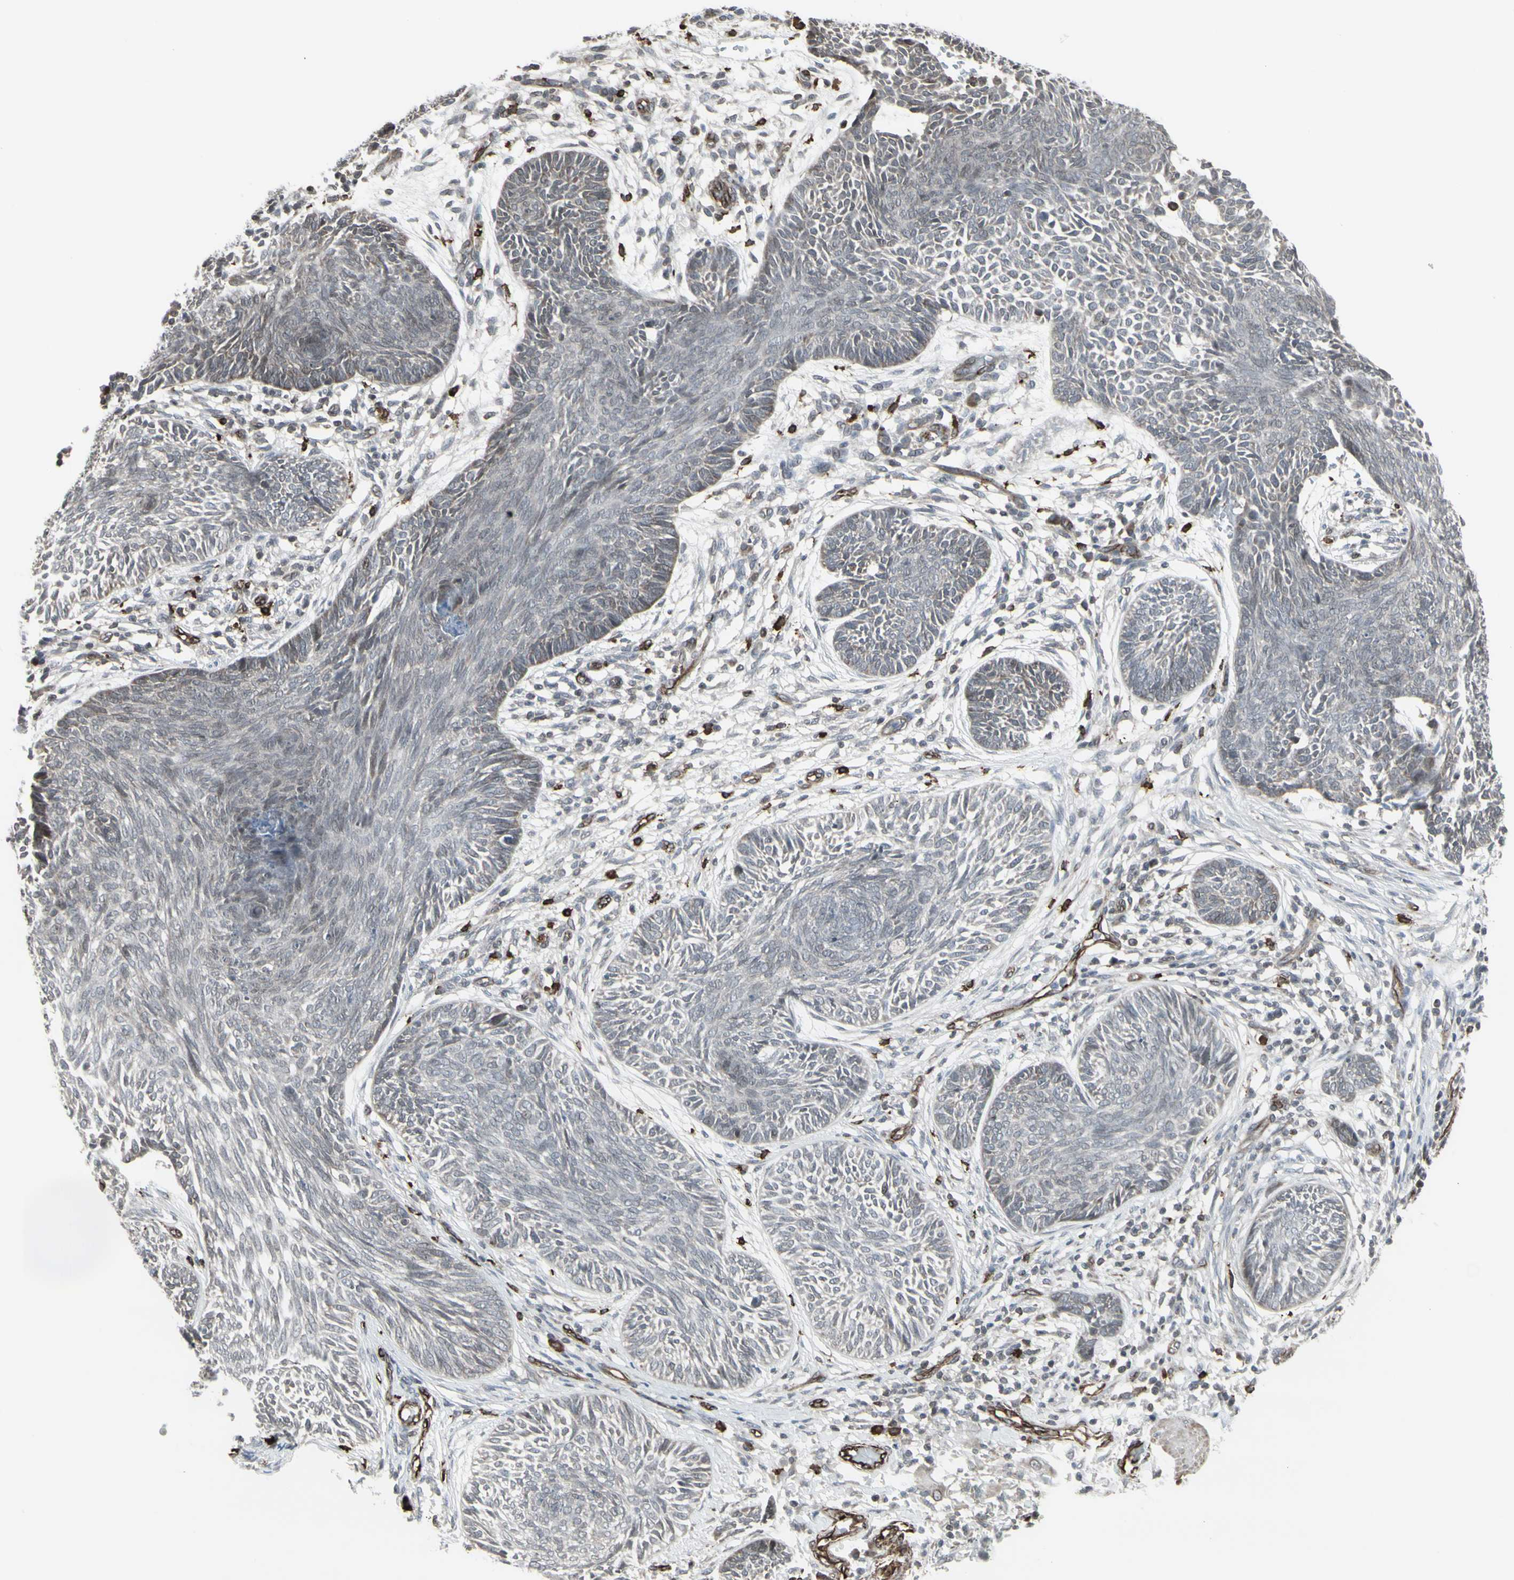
{"staining": {"intensity": "weak", "quantity": "<25%", "location": "nuclear"}, "tissue": "skin cancer", "cell_type": "Tumor cells", "image_type": "cancer", "snomed": [{"axis": "morphology", "description": "Papilloma, NOS"}, {"axis": "morphology", "description": "Basal cell carcinoma"}, {"axis": "topography", "description": "Skin"}], "caption": "This is an IHC histopathology image of human basal cell carcinoma (skin). There is no staining in tumor cells.", "gene": "DTX3L", "patient": {"sex": "male", "age": 87}}